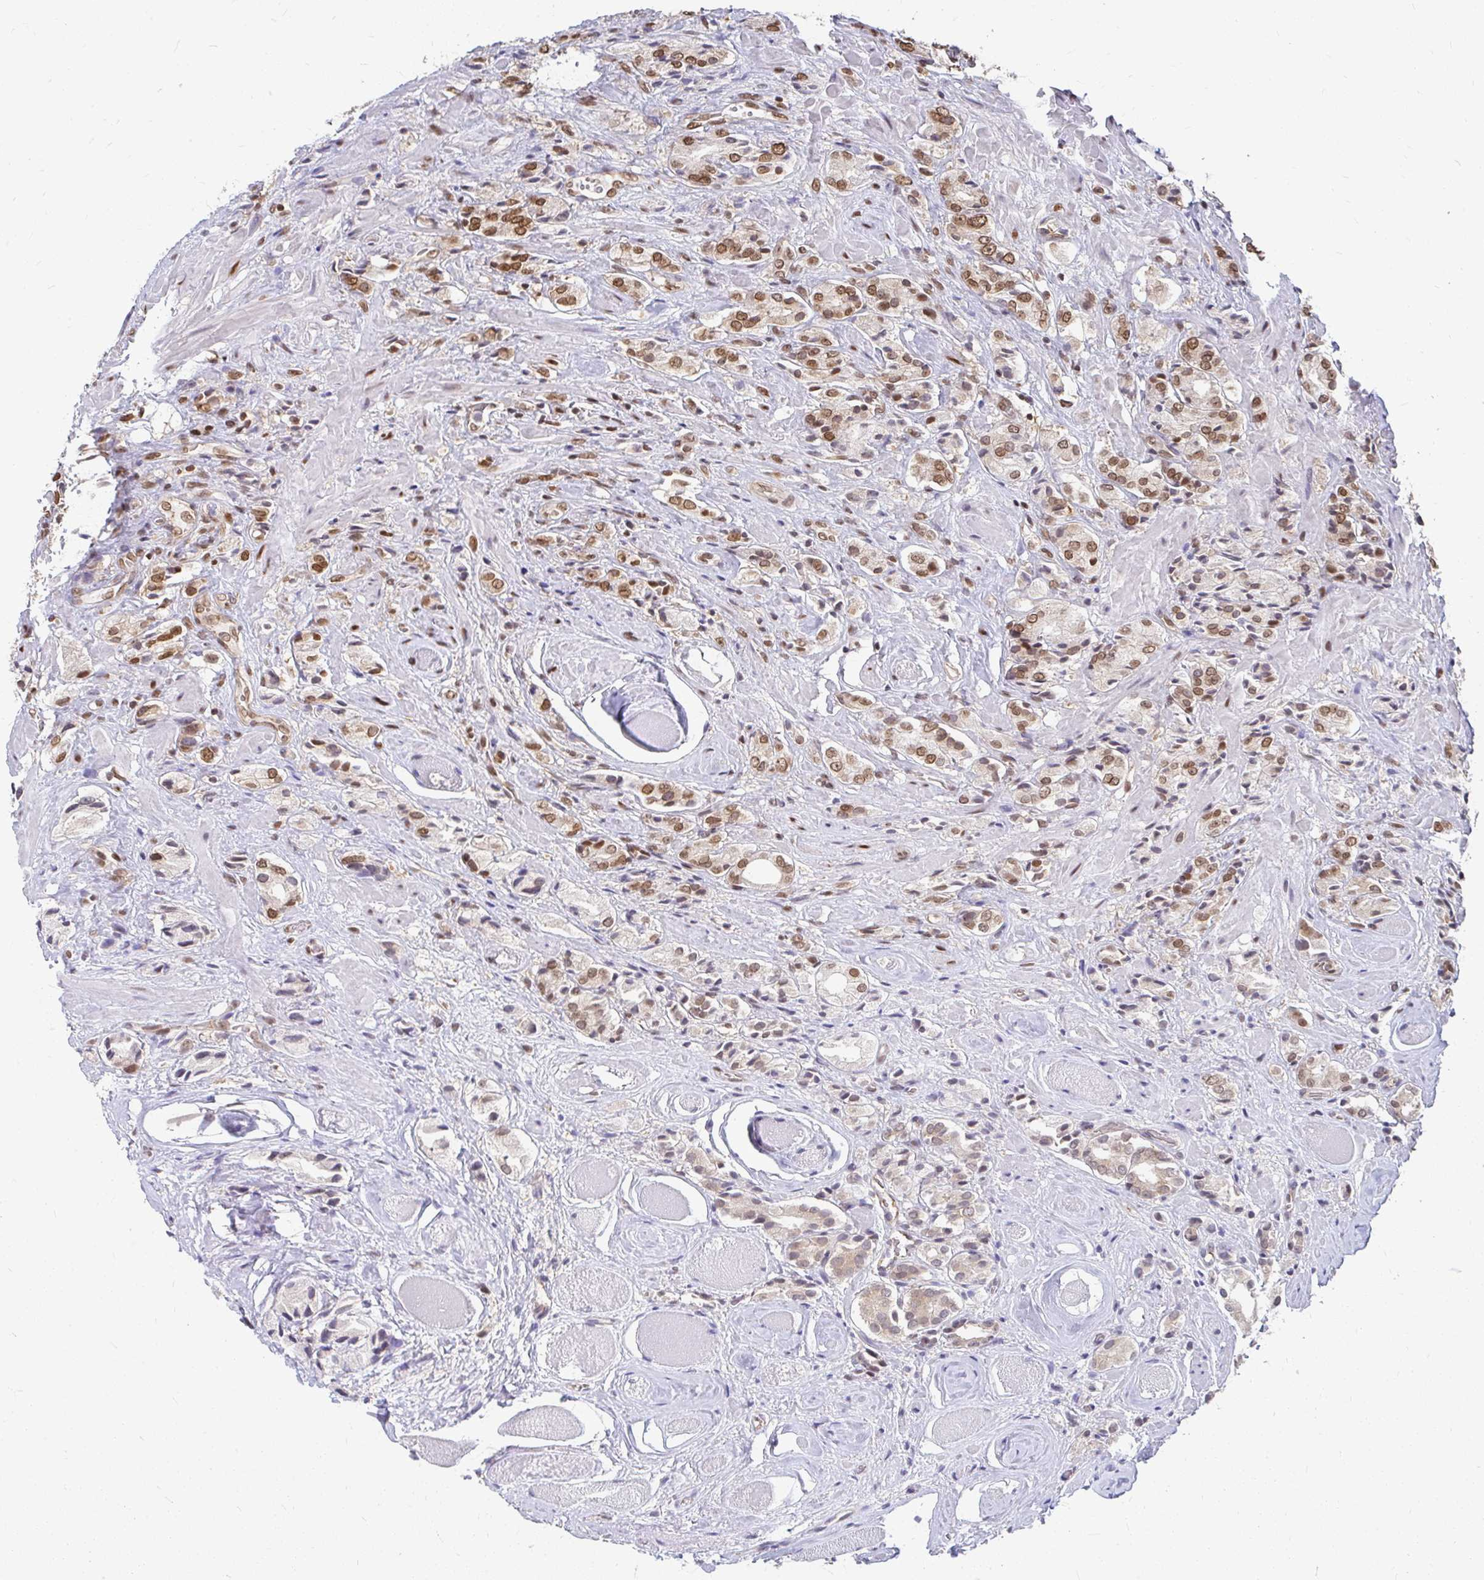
{"staining": {"intensity": "moderate", "quantity": "25%-75%", "location": "cytoplasmic/membranous,nuclear"}, "tissue": "prostate cancer", "cell_type": "Tumor cells", "image_type": "cancer", "snomed": [{"axis": "morphology", "description": "Adenocarcinoma, High grade"}, {"axis": "topography", "description": "Prostate and seminal vesicle, NOS"}], "caption": "Protein staining shows moderate cytoplasmic/membranous and nuclear staining in about 25%-75% of tumor cells in prostate cancer (high-grade adenocarcinoma).", "gene": "XPO1", "patient": {"sex": "male", "age": 64}}